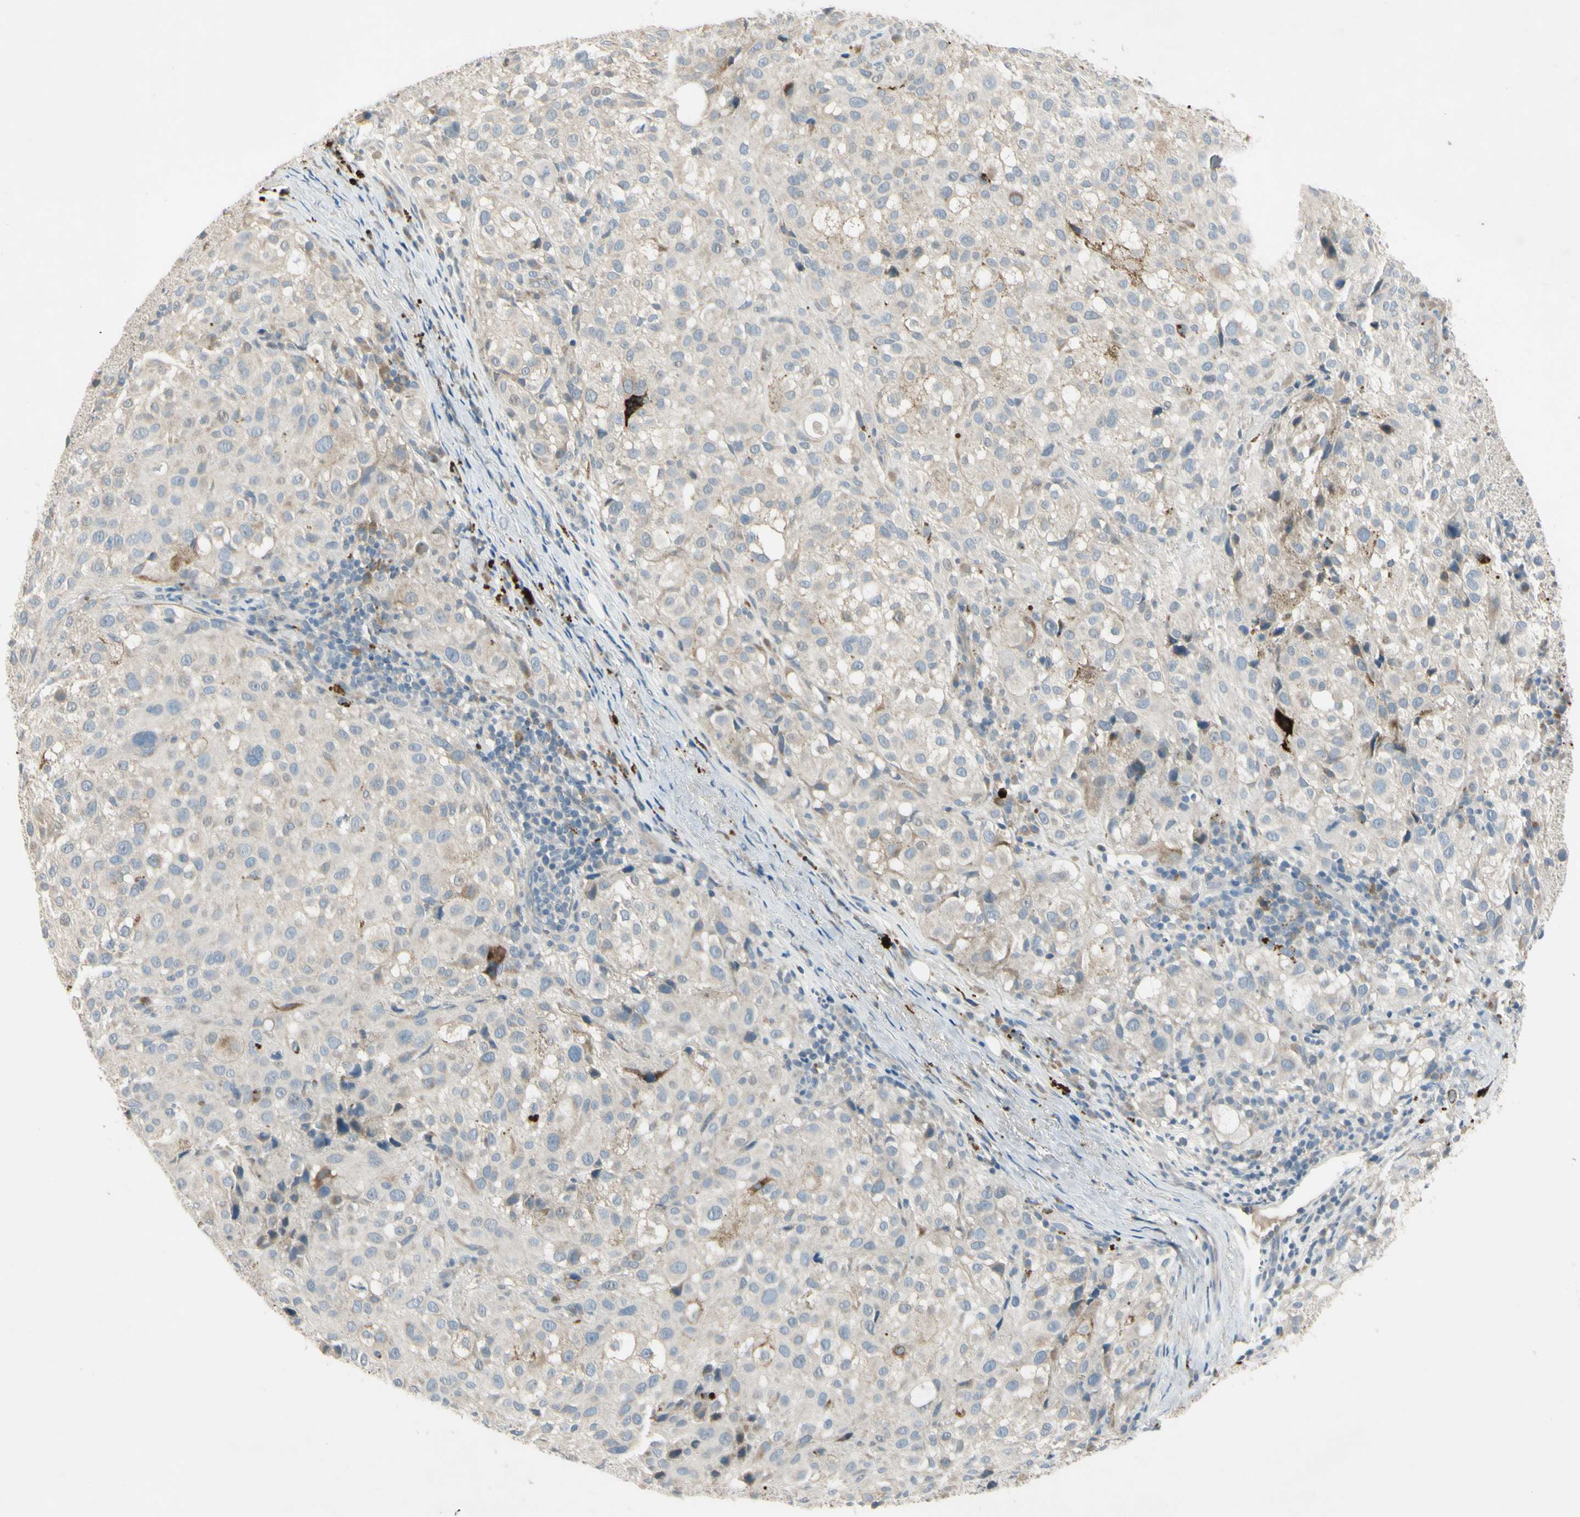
{"staining": {"intensity": "weak", "quantity": "<25%", "location": "cytoplasmic/membranous"}, "tissue": "melanoma", "cell_type": "Tumor cells", "image_type": "cancer", "snomed": [{"axis": "morphology", "description": "Necrosis, NOS"}, {"axis": "morphology", "description": "Malignant melanoma, NOS"}, {"axis": "topography", "description": "Skin"}], "caption": "IHC histopathology image of neoplastic tissue: malignant melanoma stained with DAB displays no significant protein positivity in tumor cells.", "gene": "AATK", "patient": {"sex": "female", "age": 87}}